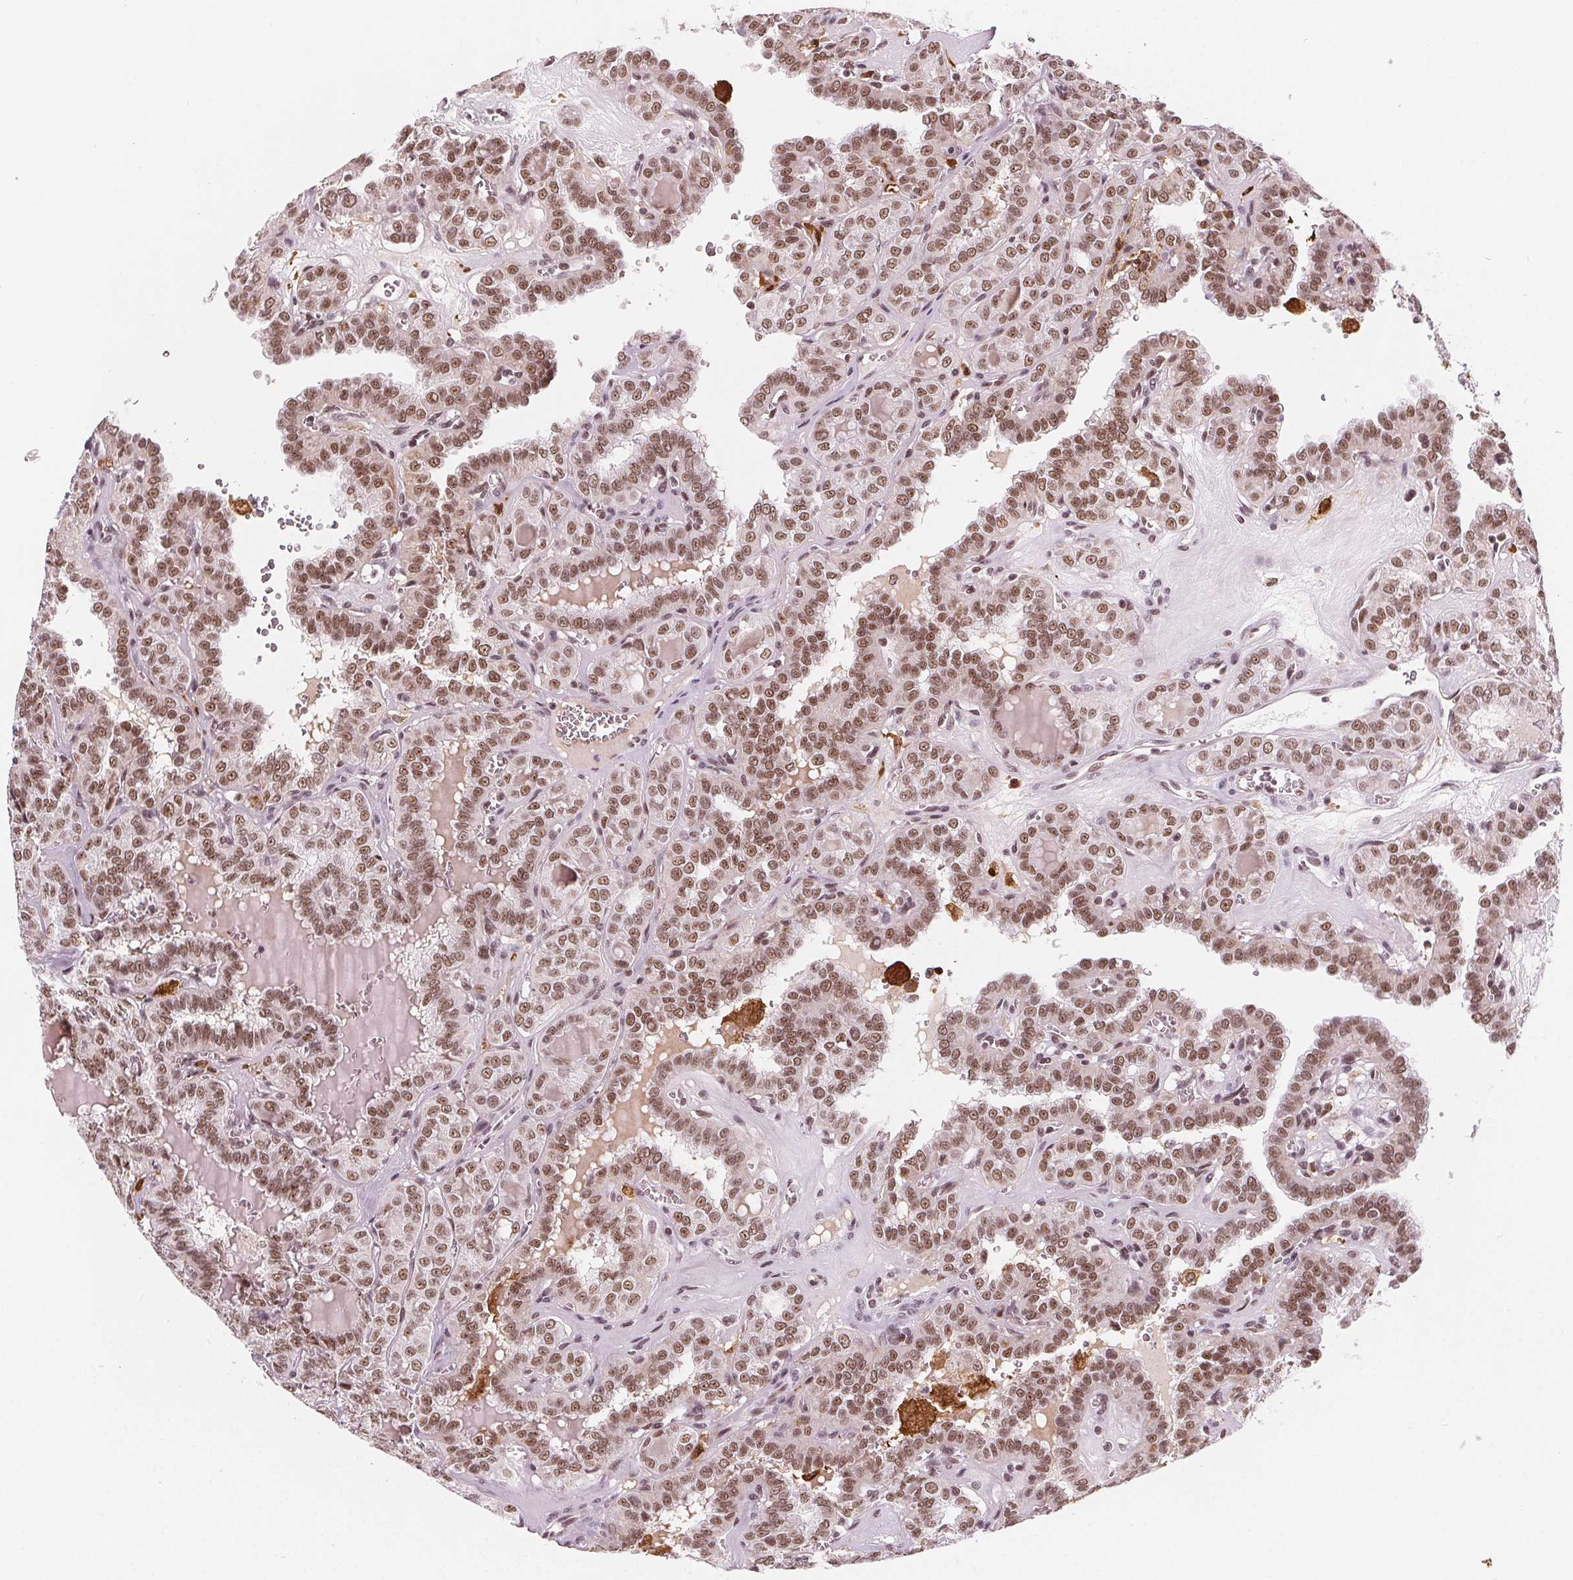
{"staining": {"intensity": "moderate", "quantity": ">75%", "location": "nuclear"}, "tissue": "thyroid cancer", "cell_type": "Tumor cells", "image_type": "cancer", "snomed": [{"axis": "morphology", "description": "Papillary adenocarcinoma, NOS"}, {"axis": "topography", "description": "Thyroid gland"}], "caption": "Moderate nuclear protein positivity is present in about >75% of tumor cells in papillary adenocarcinoma (thyroid).", "gene": "DPM2", "patient": {"sex": "female", "age": 41}}